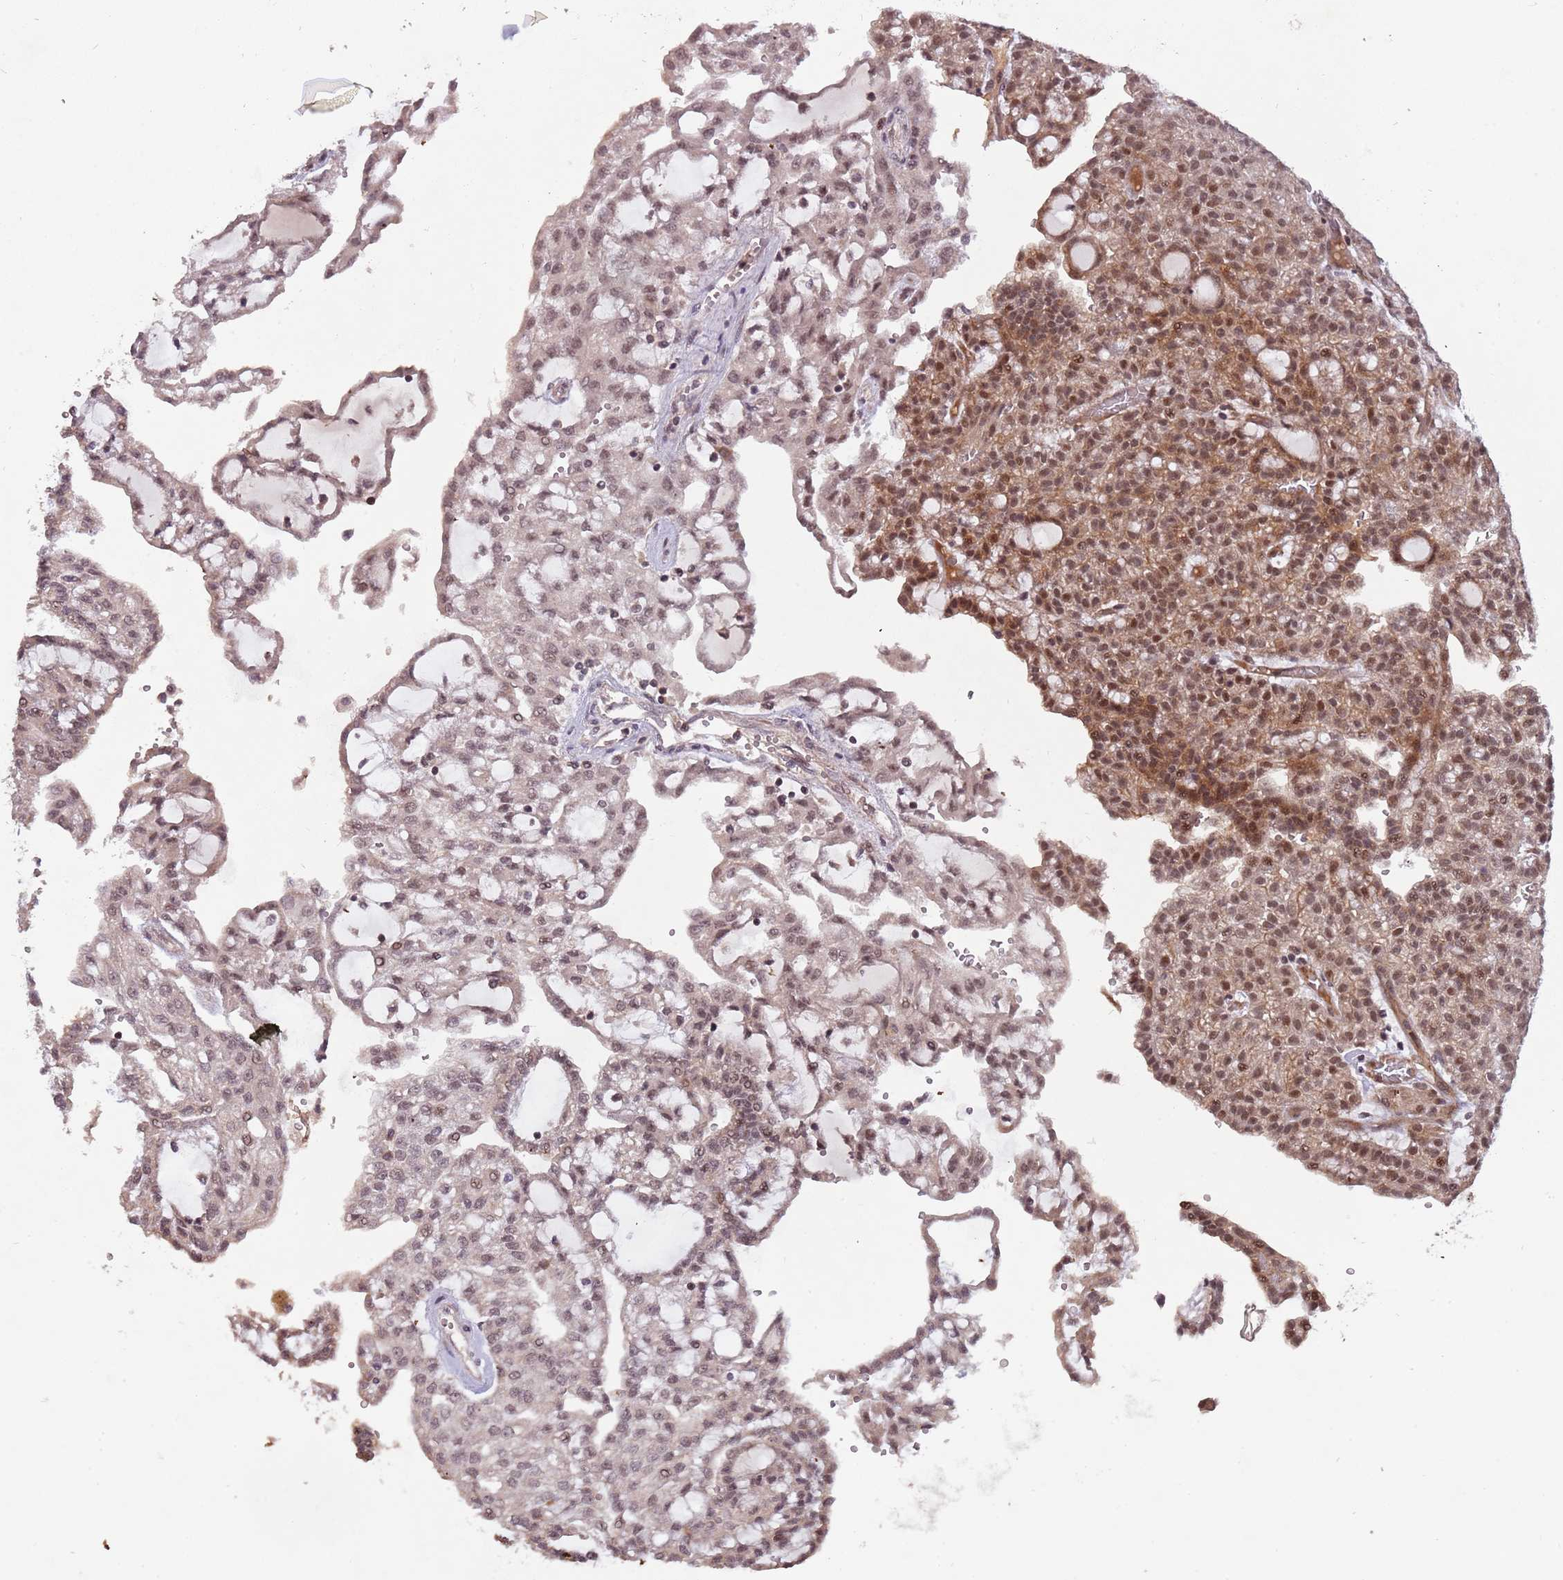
{"staining": {"intensity": "moderate", "quantity": ">75%", "location": "cytoplasmic/membranous,nuclear"}, "tissue": "renal cancer", "cell_type": "Tumor cells", "image_type": "cancer", "snomed": [{"axis": "morphology", "description": "Adenocarcinoma, NOS"}, {"axis": "topography", "description": "Kidney"}], "caption": "The micrograph demonstrates a brown stain indicating the presence of a protein in the cytoplasmic/membranous and nuclear of tumor cells in adenocarcinoma (renal).", "gene": "SUDS3", "patient": {"sex": "male", "age": 63}}